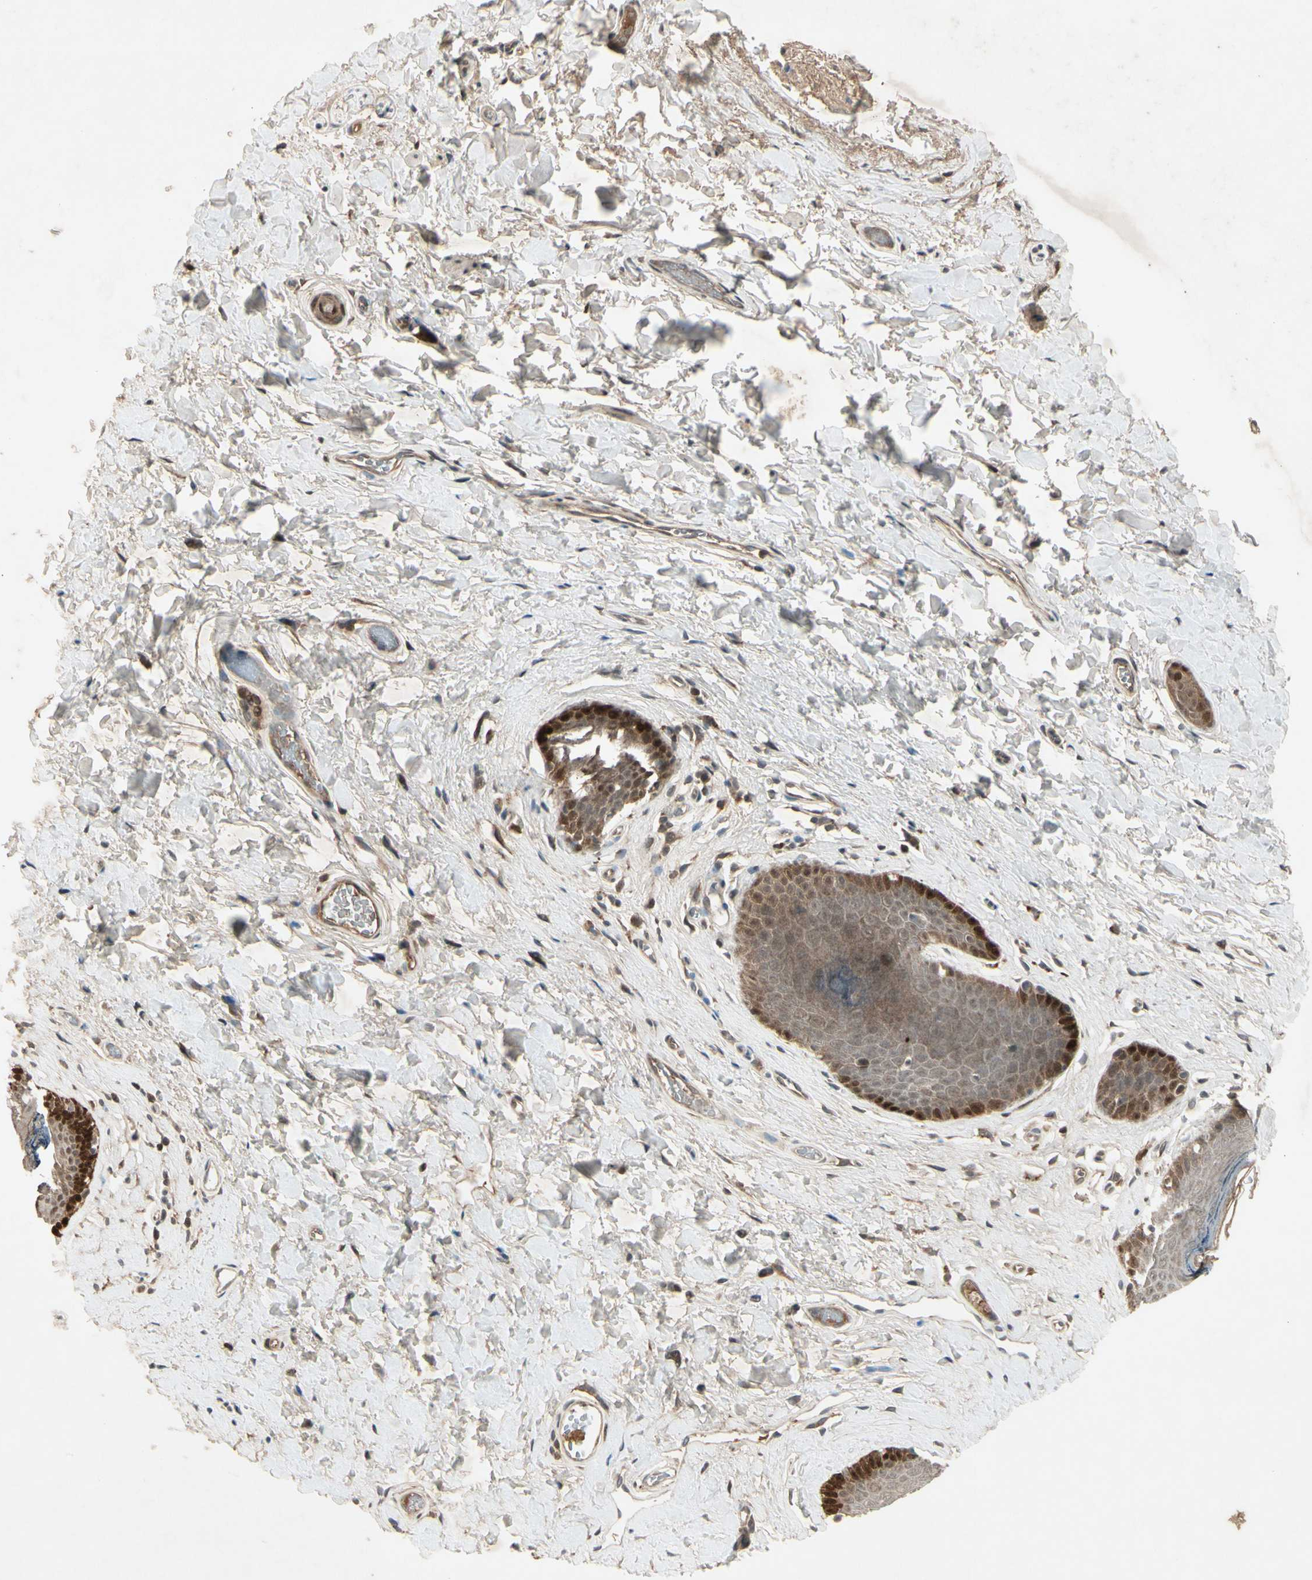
{"staining": {"intensity": "strong", "quantity": ">75%", "location": "cytoplasmic/membranous"}, "tissue": "skin", "cell_type": "Epidermal cells", "image_type": "normal", "snomed": [{"axis": "morphology", "description": "Normal tissue, NOS"}, {"axis": "morphology", "description": "Inflammation, NOS"}, {"axis": "topography", "description": "Vulva"}], "caption": "Strong cytoplasmic/membranous expression is appreciated in about >75% of epidermal cells in unremarkable skin.", "gene": "FHDC1", "patient": {"sex": "female", "age": 84}}